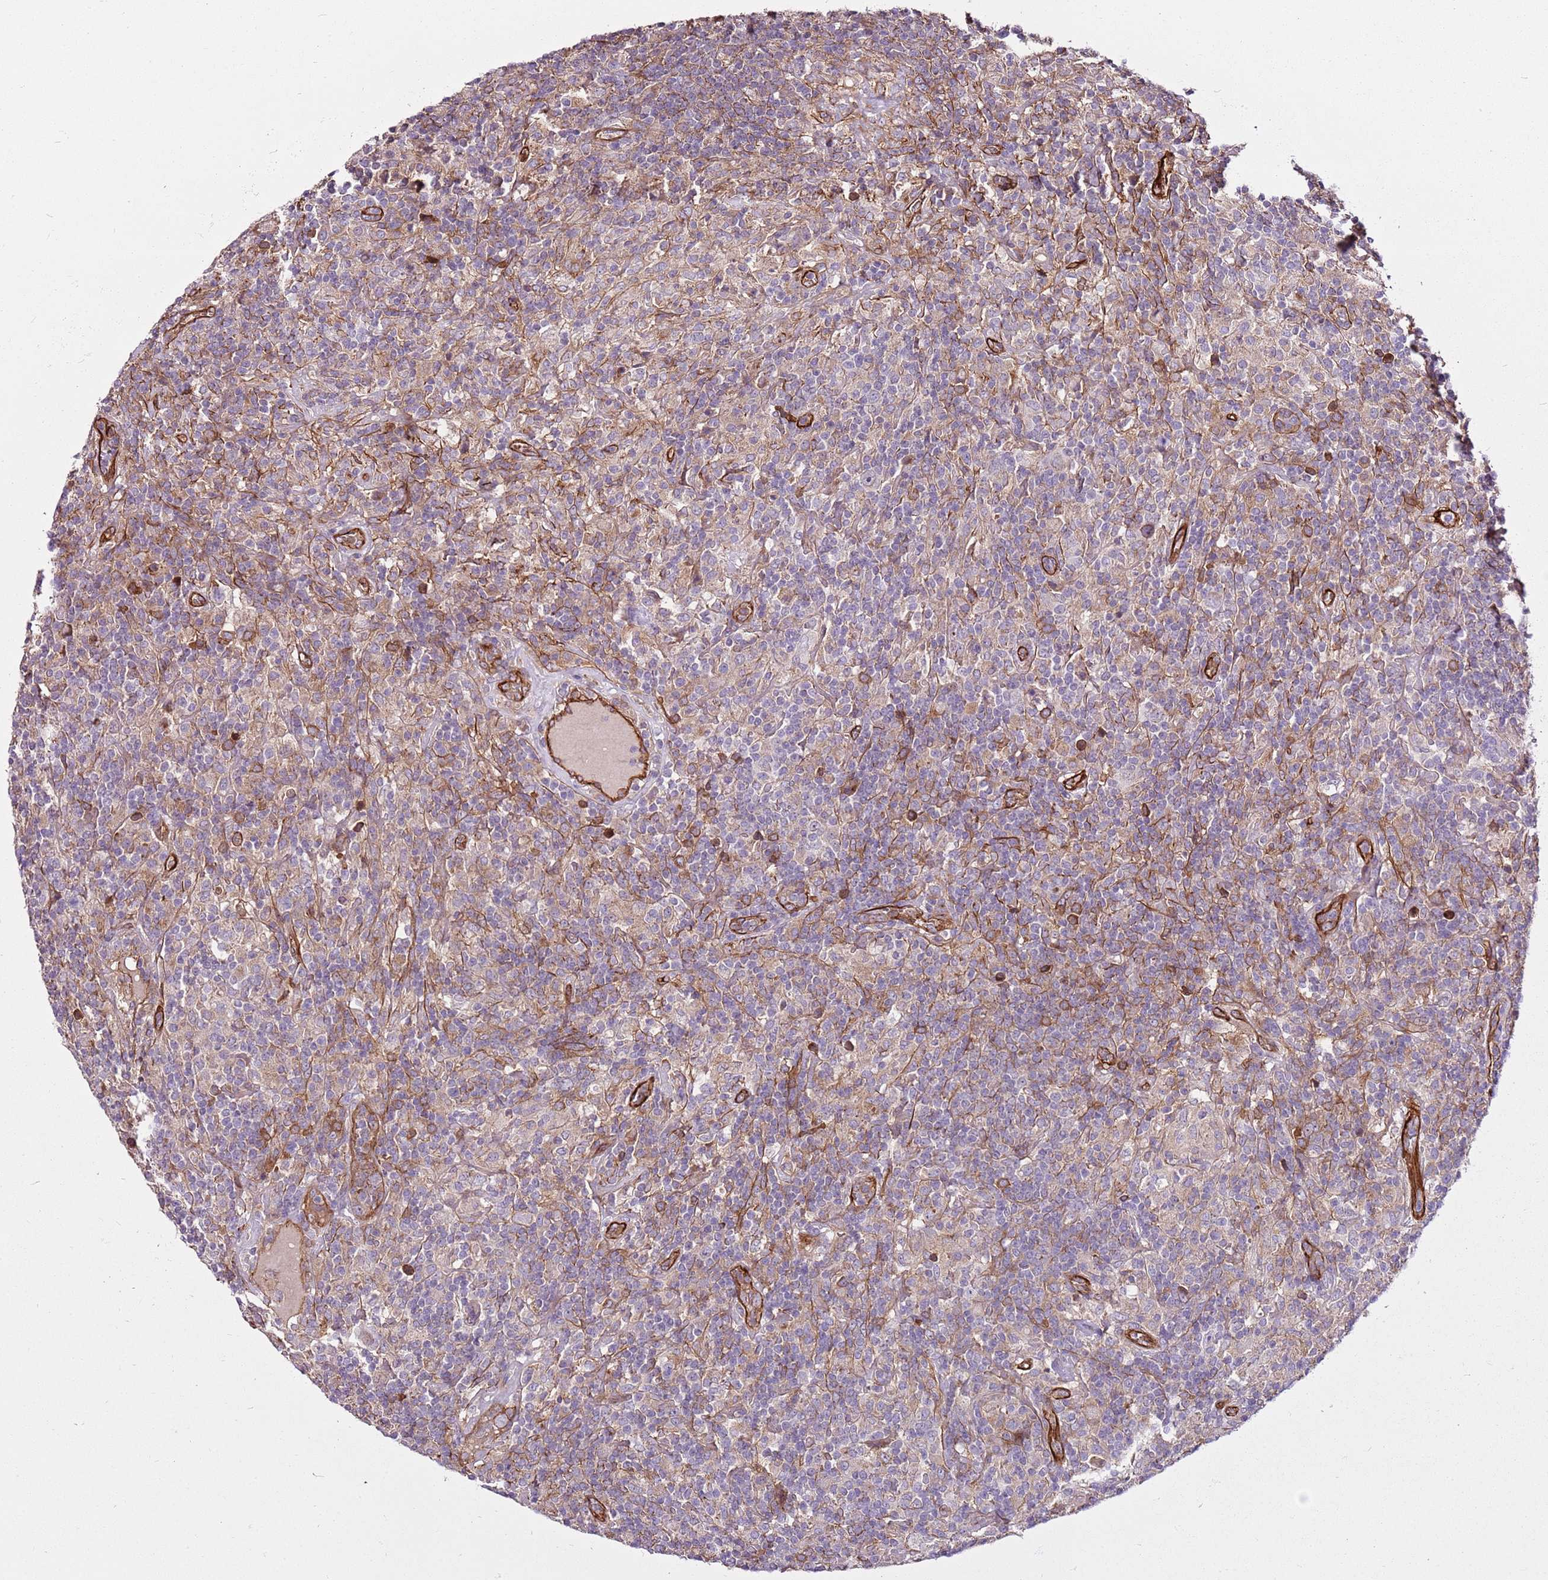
{"staining": {"intensity": "negative", "quantity": "none", "location": "none"}, "tissue": "lymphoma", "cell_type": "Tumor cells", "image_type": "cancer", "snomed": [{"axis": "morphology", "description": "Hodgkin's disease, NOS"}, {"axis": "topography", "description": "Lymph node"}], "caption": "Immunohistochemistry (IHC) of Hodgkin's disease demonstrates no staining in tumor cells. (Stains: DAB (3,3'-diaminobenzidine) immunohistochemistry (IHC) with hematoxylin counter stain, Microscopy: brightfield microscopy at high magnification).", "gene": "ZNF827", "patient": {"sex": "male", "age": 70}}